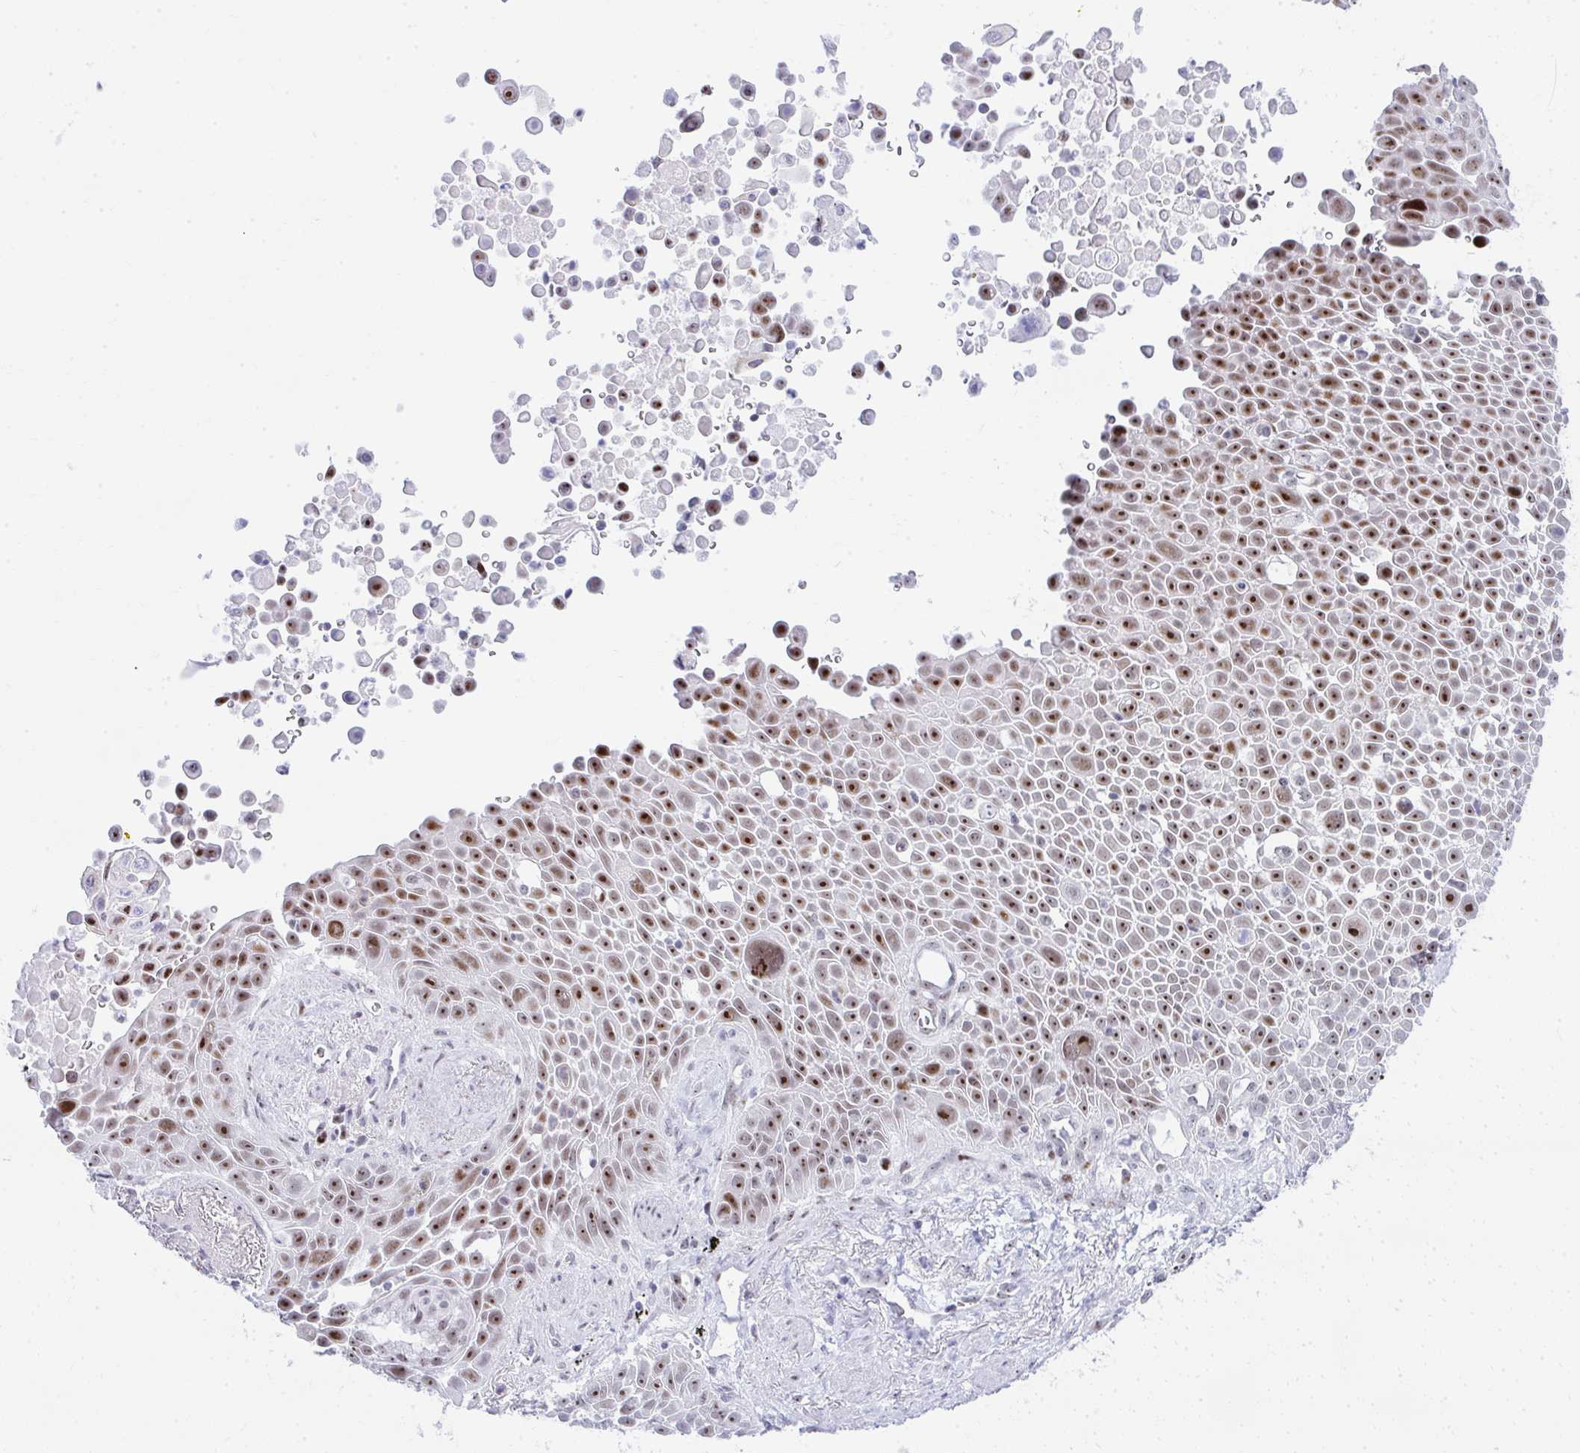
{"staining": {"intensity": "moderate", "quantity": ">75%", "location": "nuclear"}, "tissue": "lung cancer", "cell_type": "Tumor cells", "image_type": "cancer", "snomed": [{"axis": "morphology", "description": "Squamous cell carcinoma, NOS"}, {"axis": "morphology", "description": "Squamous cell carcinoma, metastatic, NOS"}, {"axis": "topography", "description": "Lymph node"}, {"axis": "topography", "description": "Lung"}], "caption": "Human lung cancer stained for a protein (brown) reveals moderate nuclear positive positivity in about >75% of tumor cells.", "gene": "GLDN", "patient": {"sex": "female", "age": 62}}